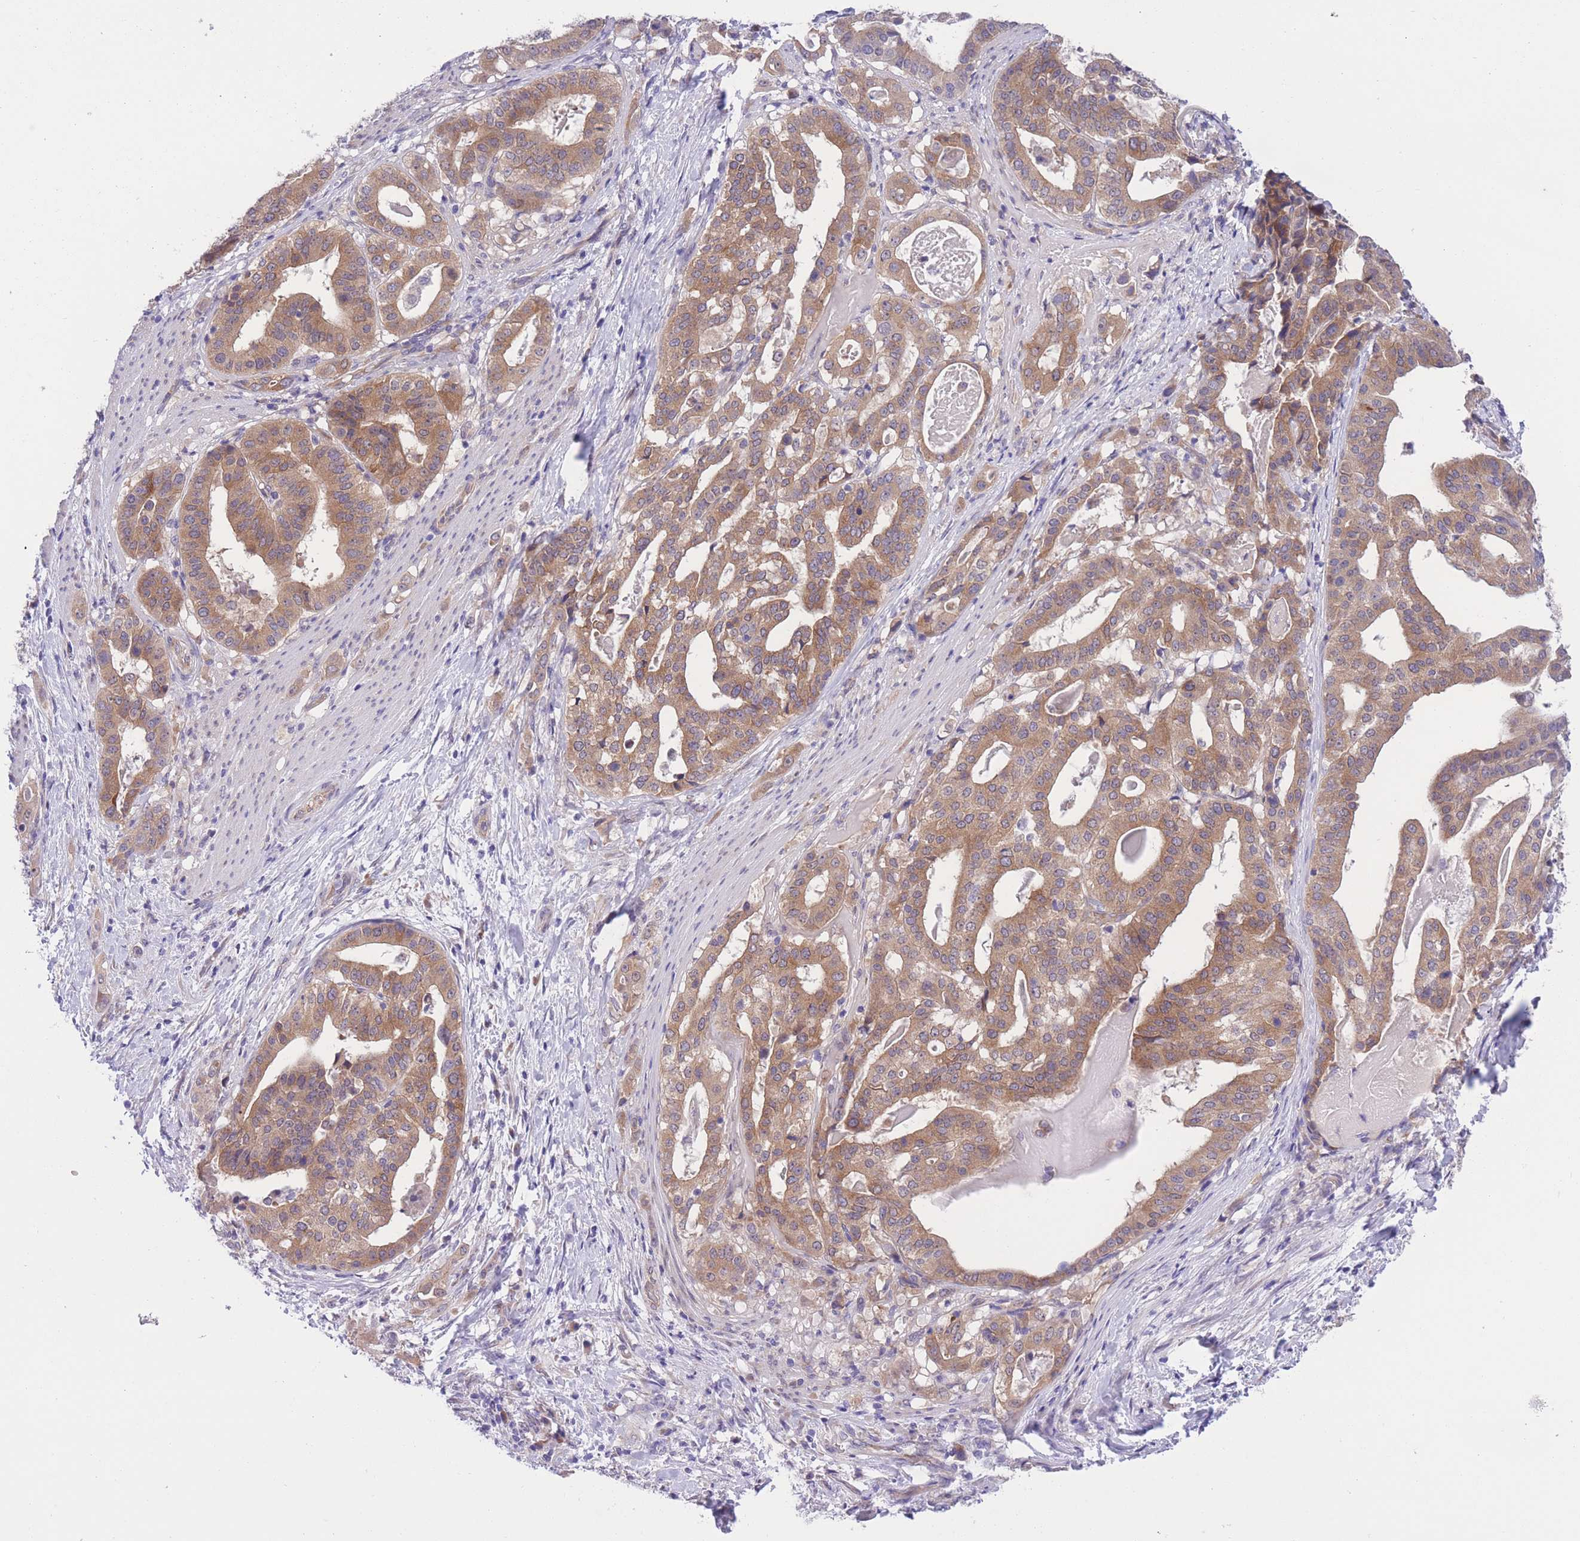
{"staining": {"intensity": "moderate", "quantity": ">75%", "location": "cytoplasmic/membranous"}, "tissue": "stomach cancer", "cell_type": "Tumor cells", "image_type": "cancer", "snomed": [{"axis": "morphology", "description": "Adenocarcinoma, NOS"}, {"axis": "topography", "description": "Stomach"}], "caption": "A histopathology image of human stomach adenocarcinoma stained for a protein reveals moderate cytoplasmic/membranous brown staining in tumor cells.", "gene": "WWOX", "patient": {"sex": "male", "age": 48}}